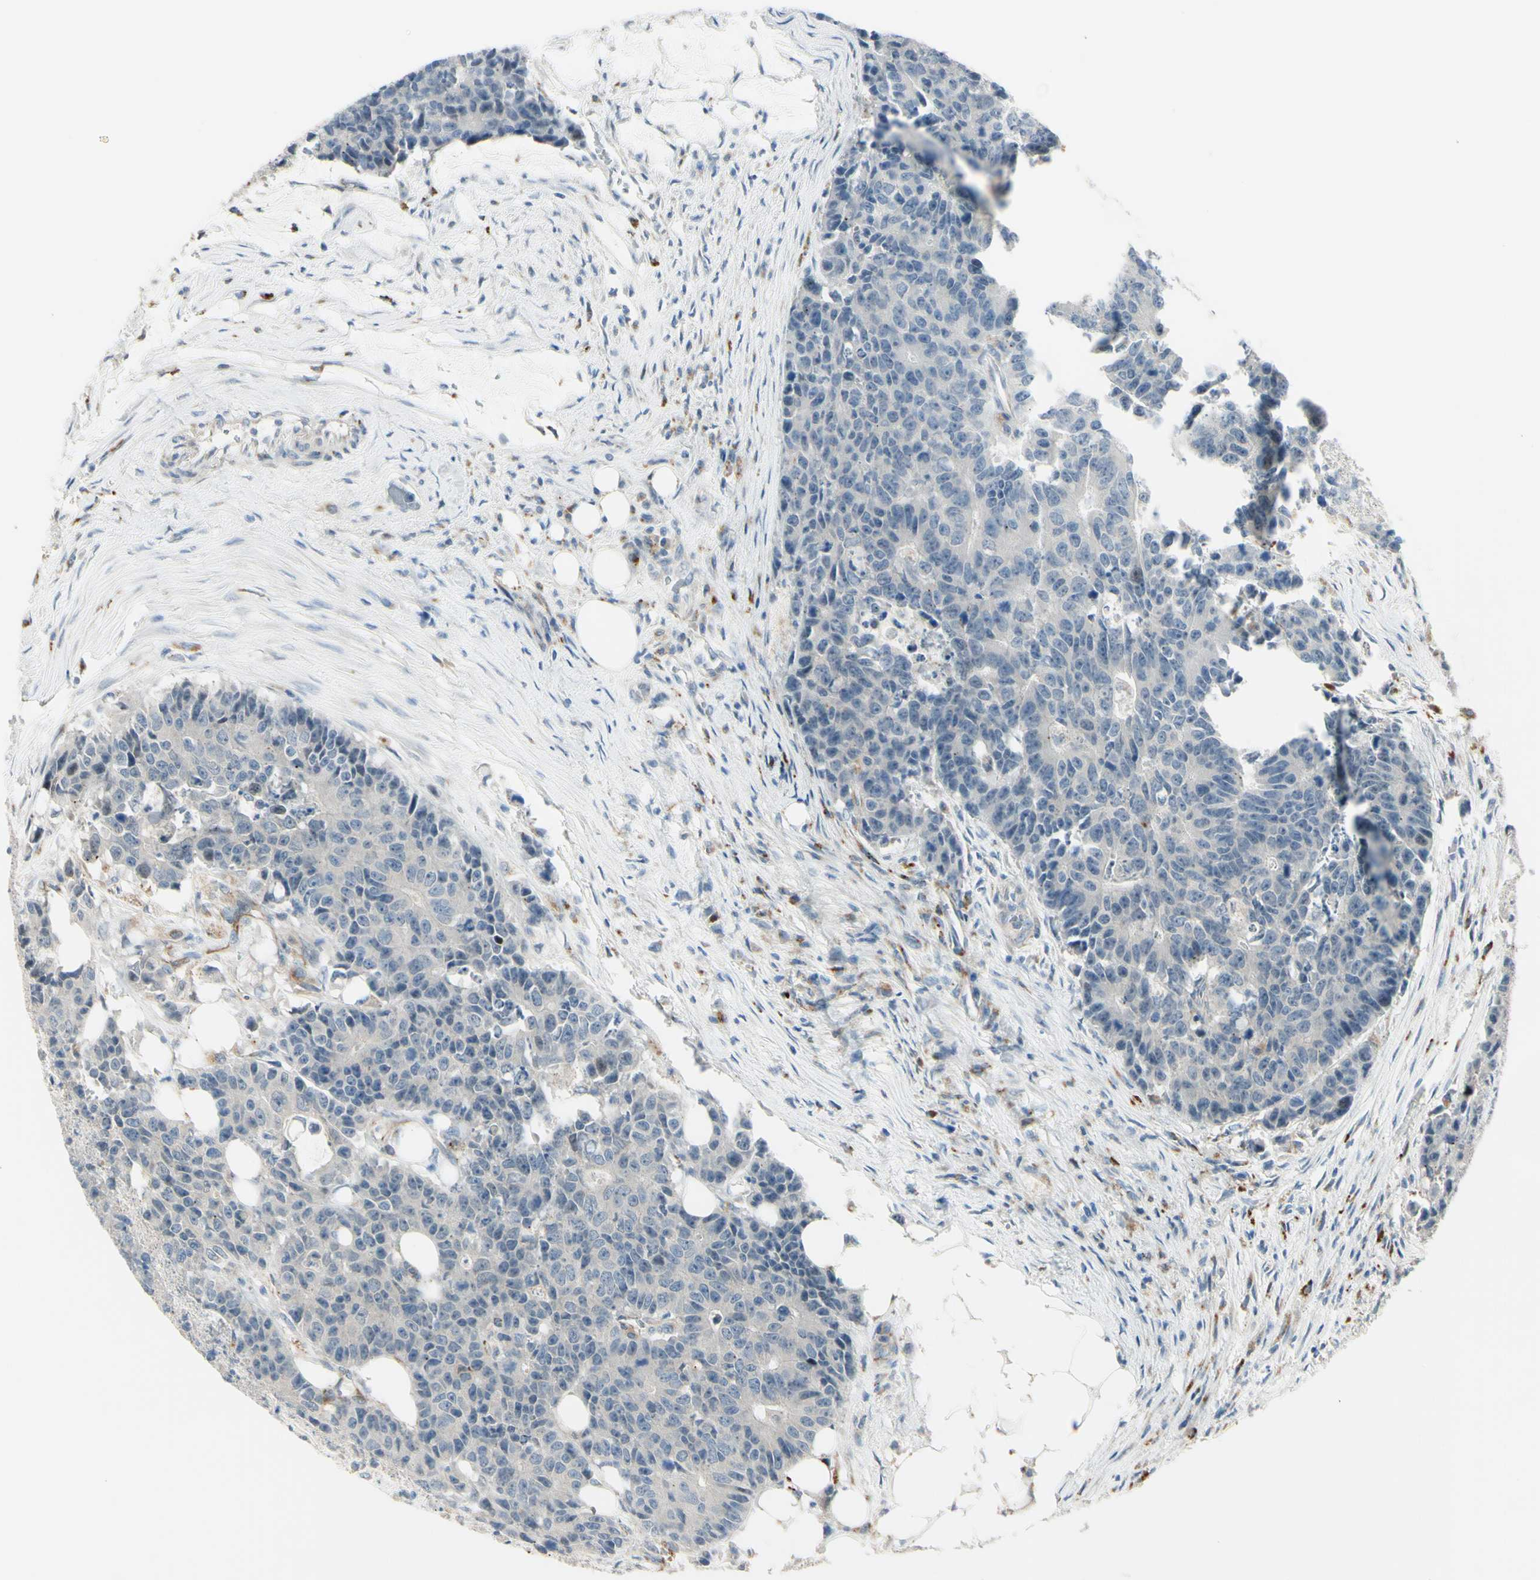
{"staining": {"intensity": "negative", "quantity": "none", "location": "none"}, "tissue": "colorectal cancer", "cell_type": "Tumor cells", "image_type": "cancer", "snomed": [{"axis": "morphology", "description": "Adenocarcinoma, NOS"}, {"axis": "topography", "description": "Colon"}], "caption": "A photomicrograph of adenocarcinoma (colorectal) stained for a protein reveals no brown staining in tumor cells. Nuclei are stained in blue.", "gene": "NDFIP1", "patient": {"sex": "female", "age": 86}}